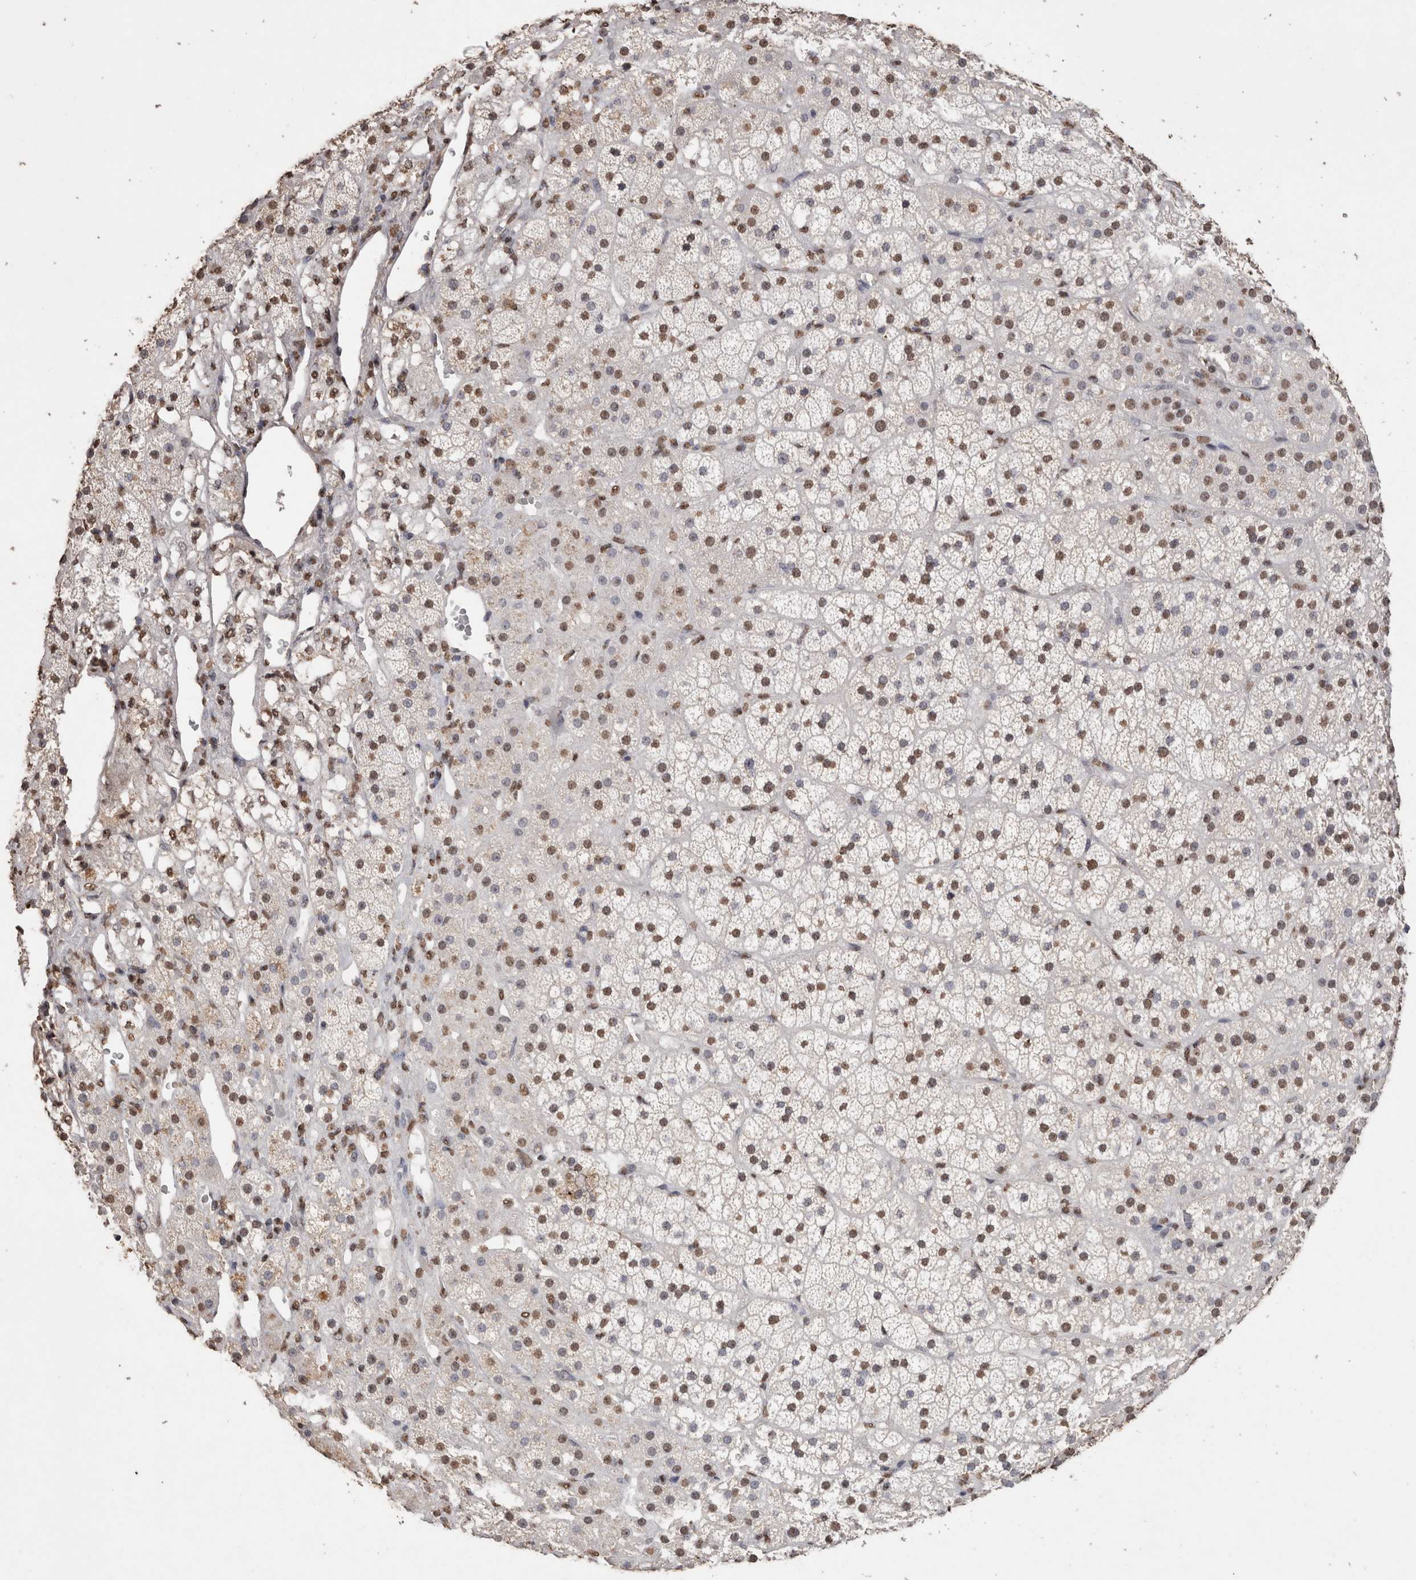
{"staining": {"intensity": "moderate", "quantity": ">75%", "location": "nuclear"}, "tissue": "adrenal gland", "cell_type": "Glandular cells", "image_type": "normal", "snomed": [{"axis": "morphology", "description": "Normal tissue, NOS"}, {"axis": "topography", "description": "Adrenal gland"}], "caption": "Immunohistochemistry histopathology image of benign adrenal gland: adrenal gland stained using IHC demonstrates medium levels of moderate protein expression localized specifically in the nuclear of glandular cells, appearing as a nuclear brown color.", "gene": "NTHL1", "patient": {"sex": "male", "age": 57}}